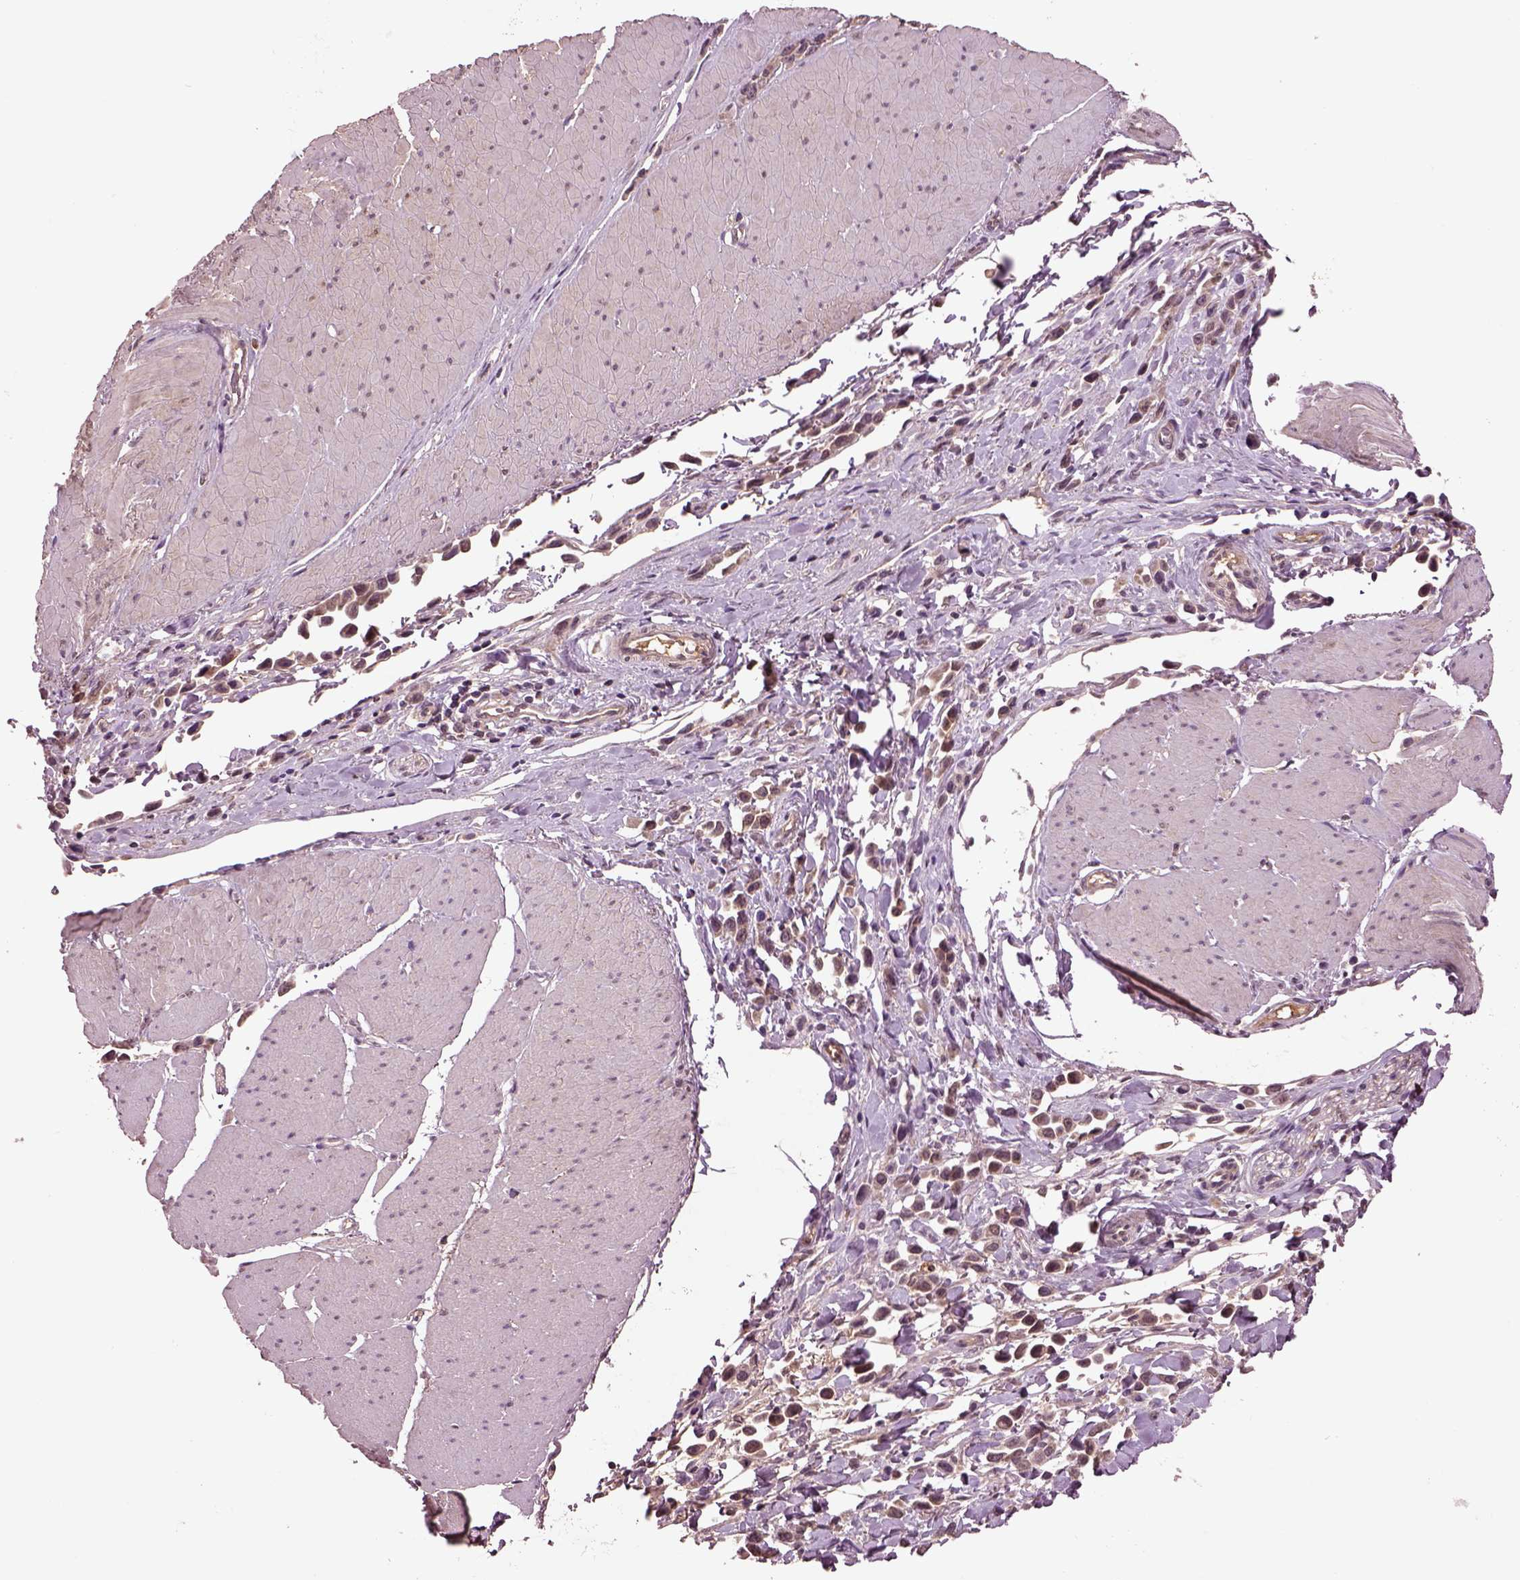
{"staining": {"intensity": "weak", "quantity": ">75%", "location": "cytoplasmic/membranous"}, "tissue": "stomach cancer", "cell_type": "Tumor cells", "image_type": "cancer", "snomed": [{"axis": "morphology", "description": "Adenocarcinoma, NOS"}, {"axis": "topography", "description": "Stomach"}], "caption": "A high-resolution micrograph shows immunohistochemistry (IHC) staining of stomach cancer, which exhibits weak cytoplasmic/membranous staining in about >75% of tumor cells.", "gene": "MDP1", "patient": {"sex": "male", "age": 47}}